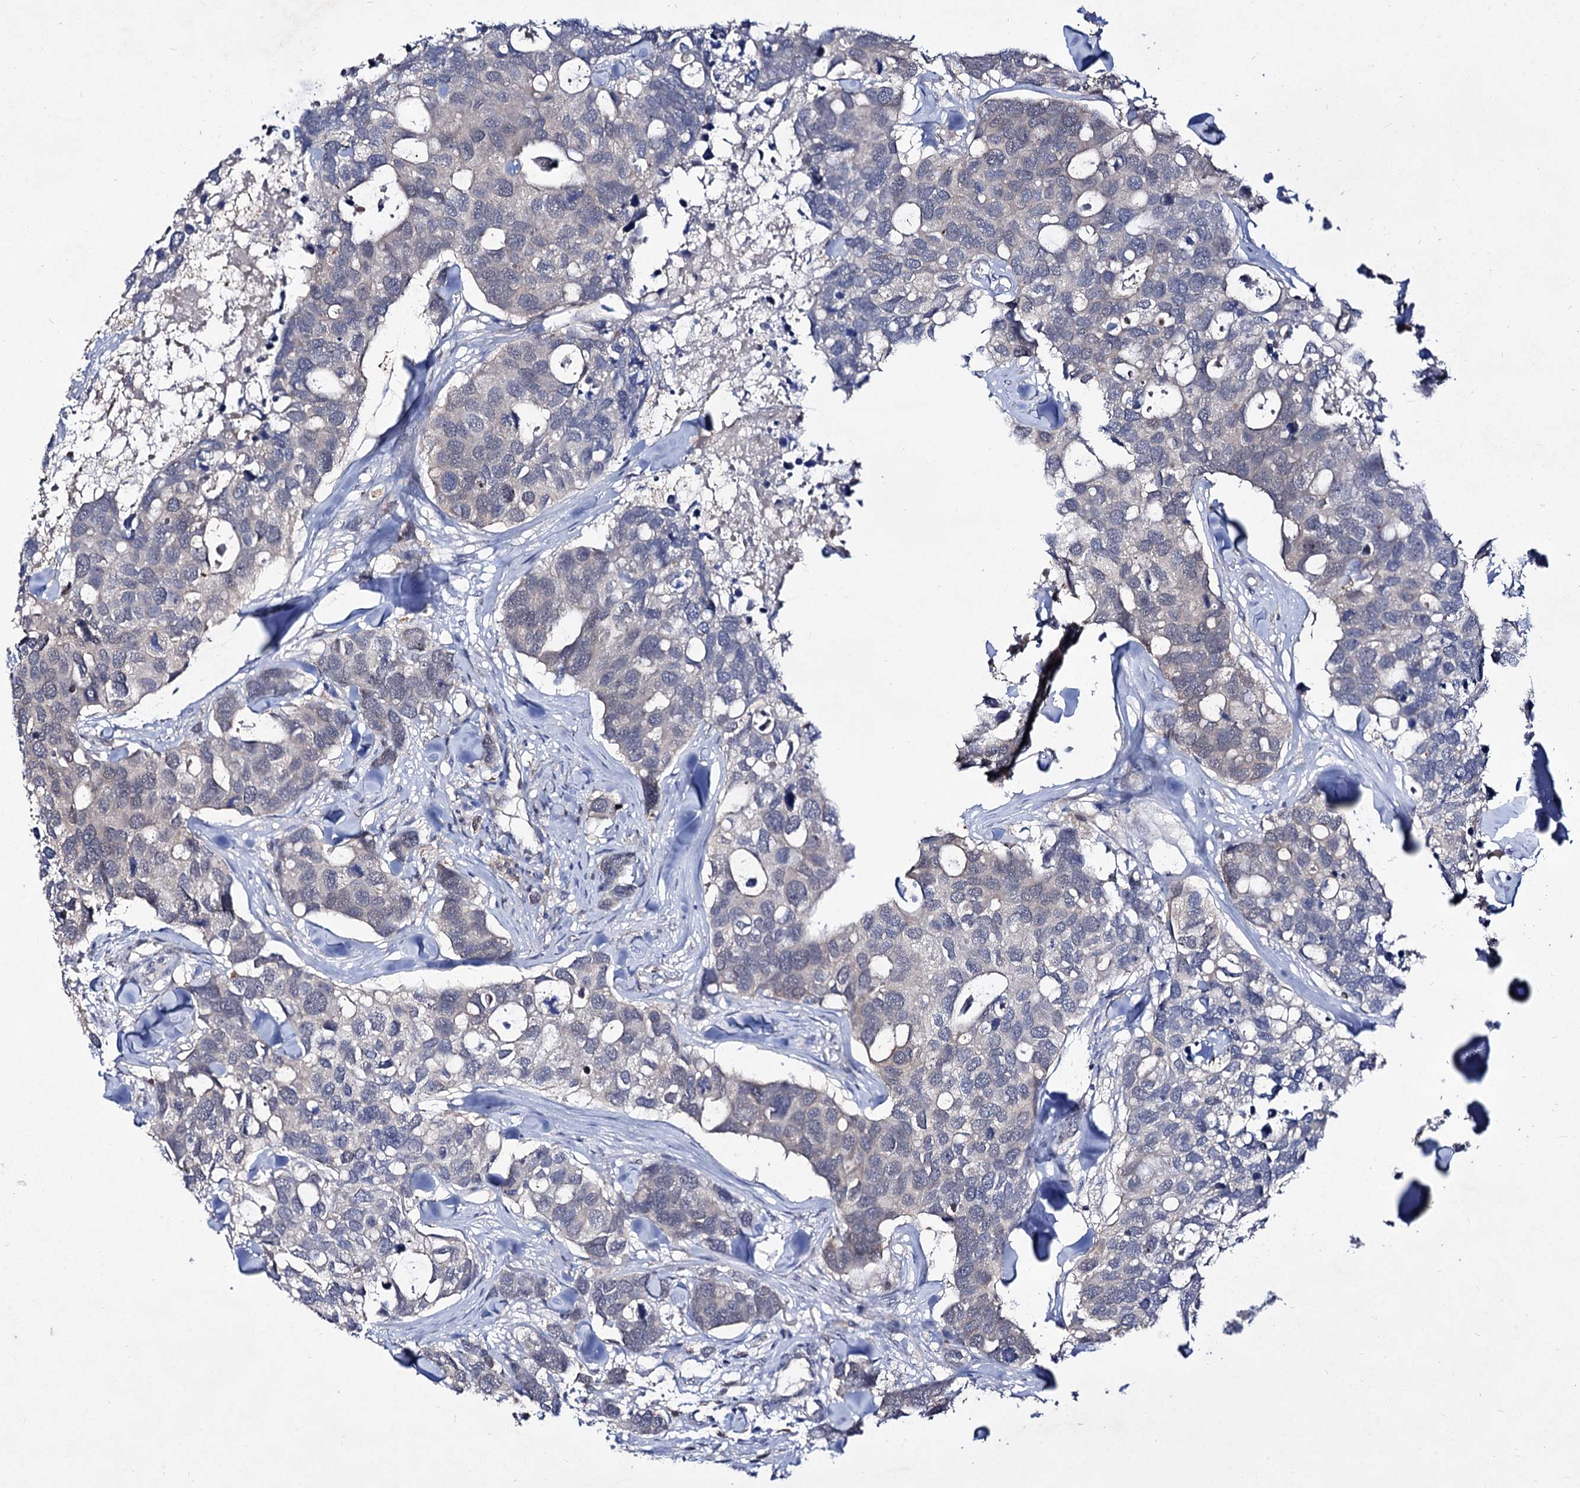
{"staining": {"intensity": "negative", "quantity": "none", "location": "none"}, "tissue": "breast cancer", "cell_type": "Tumor cells", "image_type": "cancer", "snomed": [{"axis": "morphology", "description": "Duct carcinoma"}, {"axis": "topography", "description": "Breast"}], "caption": "A histopathology image of human breast cancer (invasive ductal carcinoma) is negative for staining in tumor cells.", "gene": "ACTR6", "patient": {"sex": "female", "age": 83}}